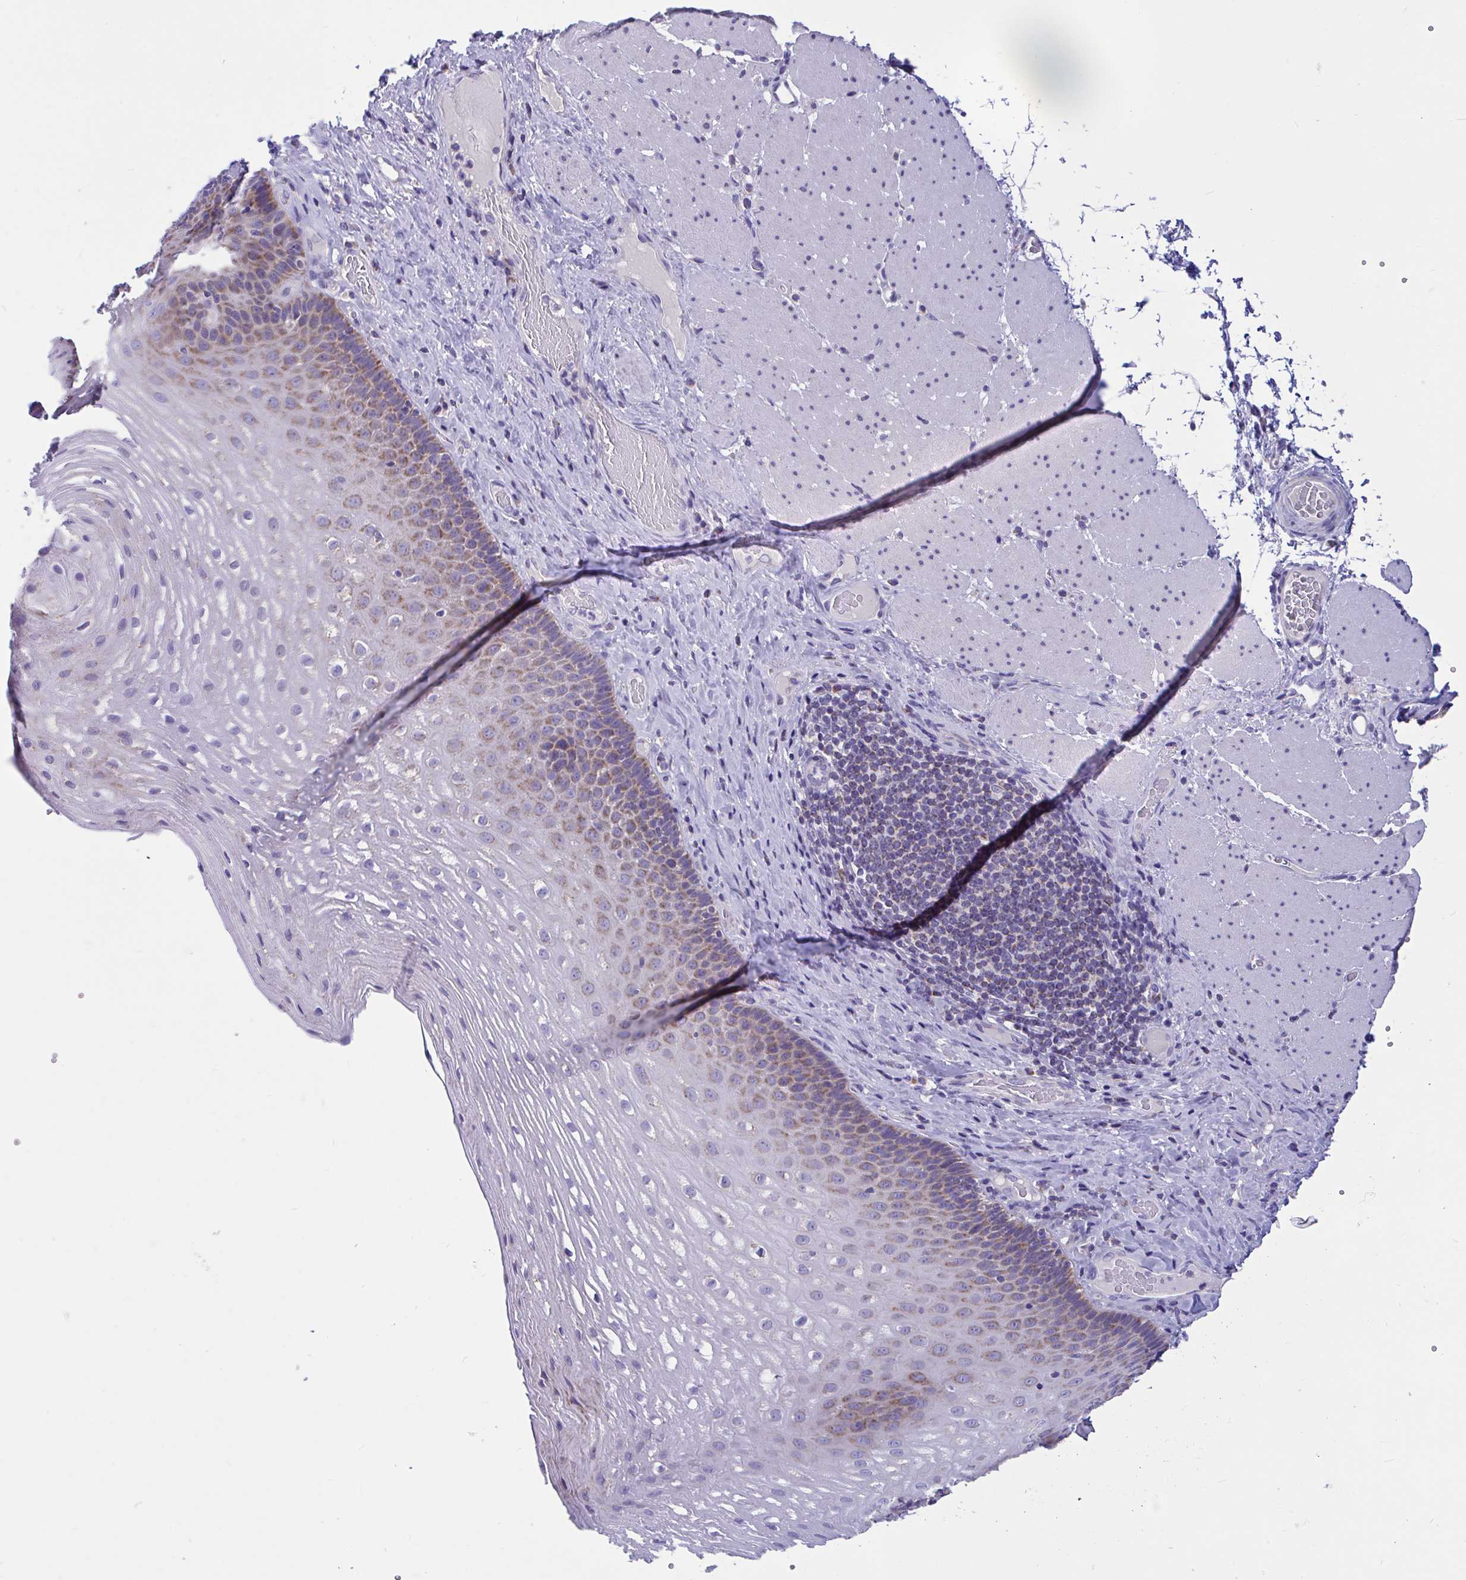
{"staining": {"intensity": "moderate", "quantity": "25%-75%", "location": "cytoplasmic/membranous"}, "tissue": "esophagus", "cell_type": "Squamous epithelial cells", "image_type": "normal", "snomed": [{"axis": "morphology", "description": "Normal tissue, NOS"}, {"axis": "topography", "description": "Esophagus"}], "caption": "Immunohistochemistry (IHC) (DAB) staining of normal esophagus displays moderate cytoplasmic/membranous protein positivity in about 25%-75% of squamous epithelial cells.", "gene": "OR13A1", "patient": {"sex": "male", "age": 62}}